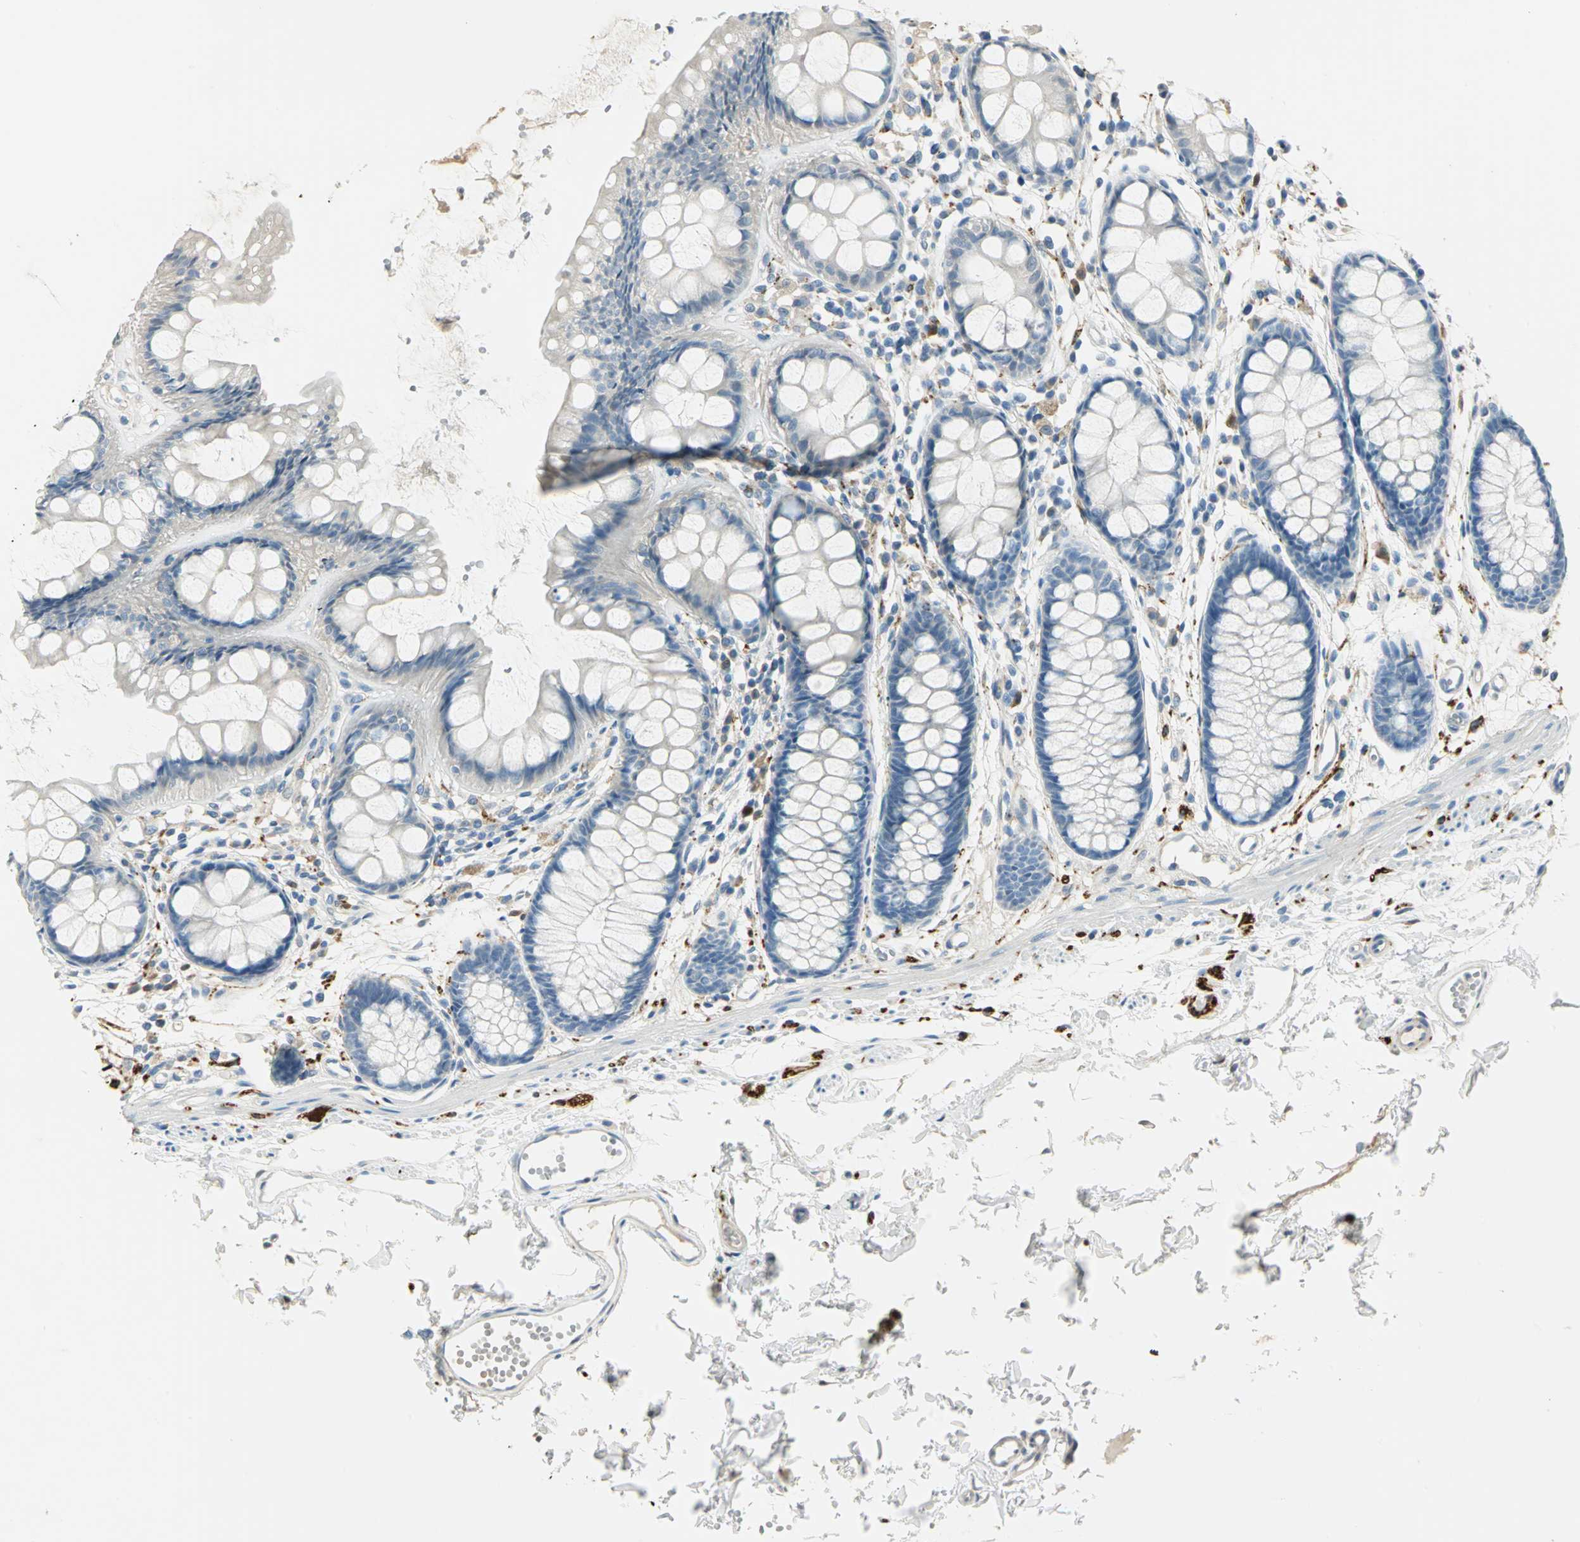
{"staining": {"intensity": "negative", "quantity": "none", "location": "none"}, "tissue": "rectum", "cell_type": "Glandular cells", "image_type": "normal", "snomed": [{"axis": "morphology", "description": "Normal tissue, NOS"}, {"axis": "topography", "description": "Rectum"}], "caption": "A high-resolution image shows IHC staining of normal rectum, which reveals no significant positivity in glandular cells.", "gene": "UCHL1", "patient": {"sex": "female", "age": 66}}